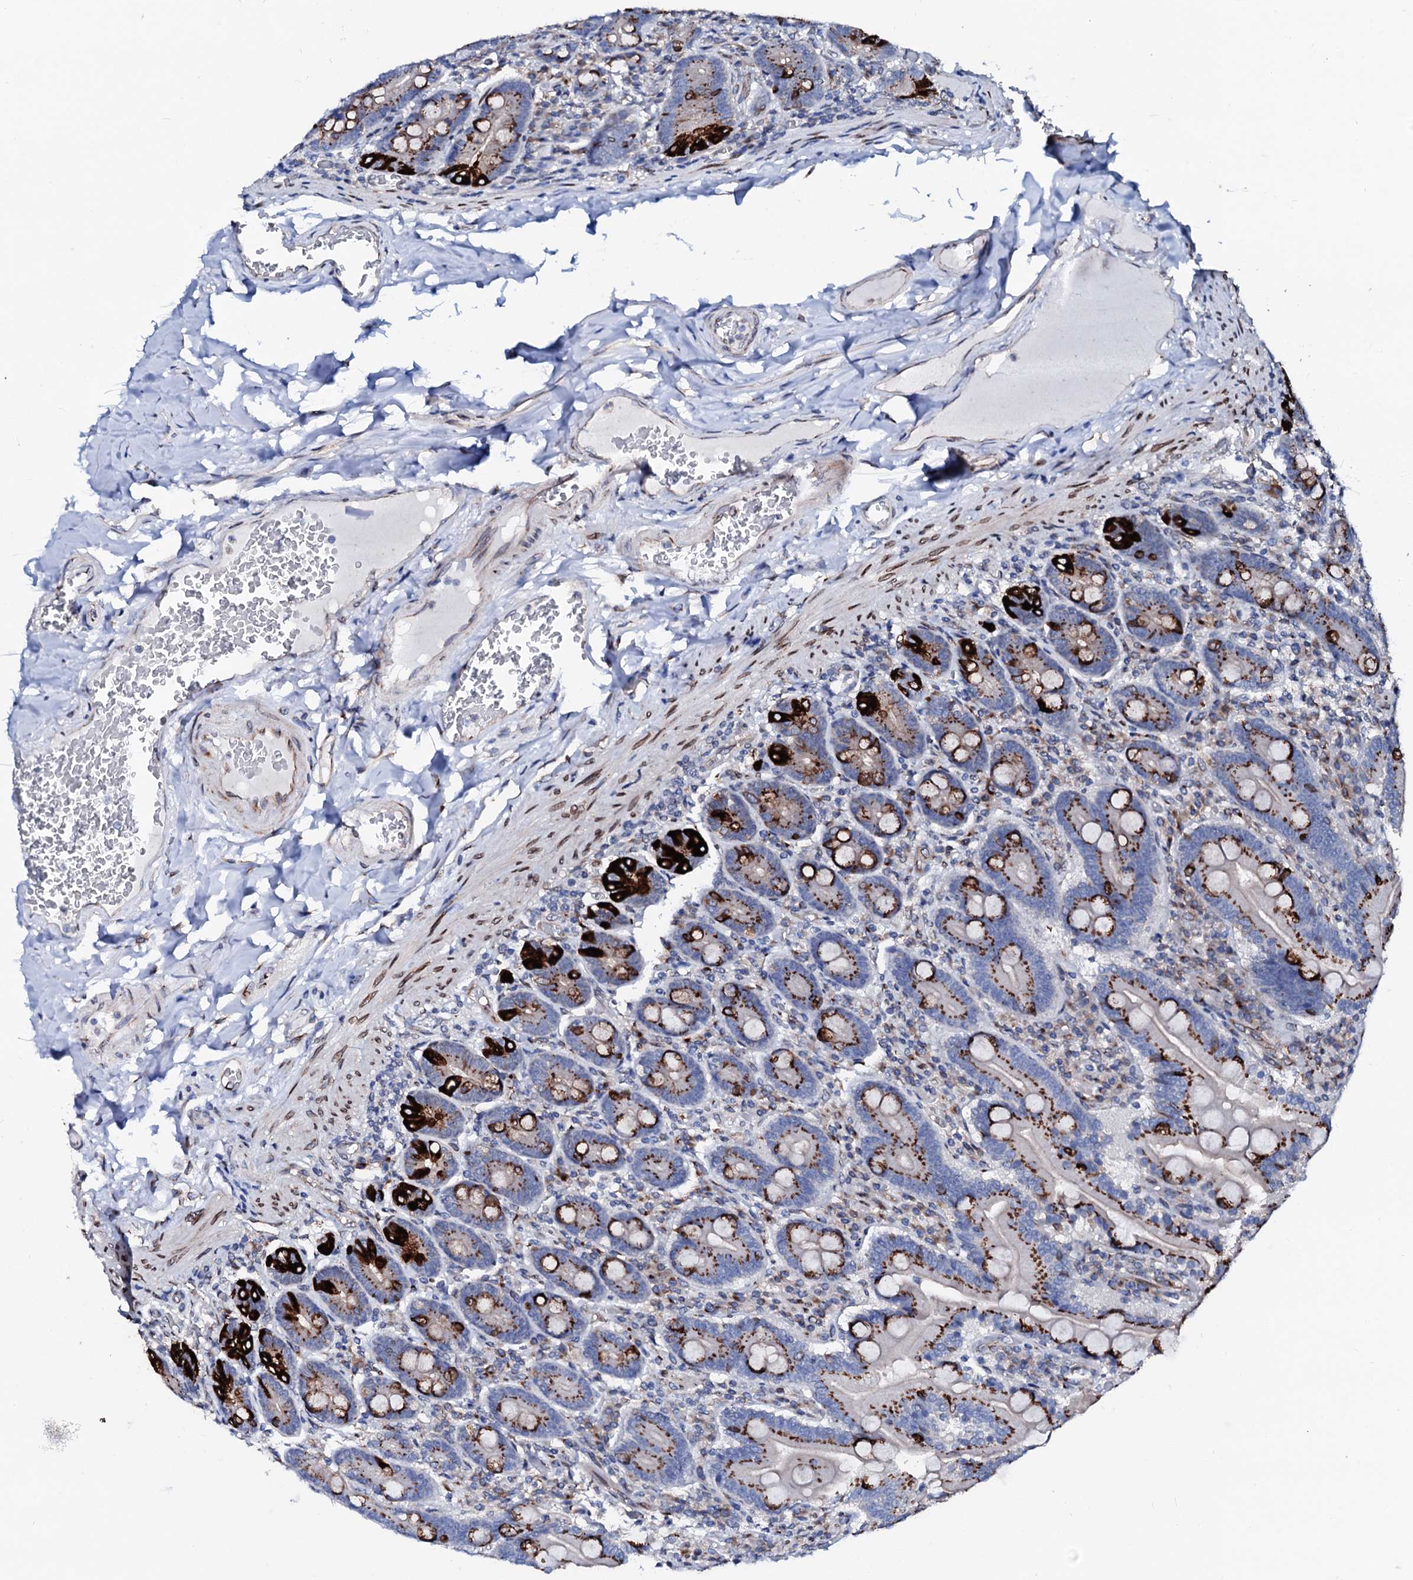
{"staining": {"intensity": "strong", "quantity": ">75%", "location": "cytoplasmic/membranous"}, "tissue": "duodenum", "cell_type": "Glandular cells", "image_type": "normal", "snomed": [{"axis": "morphology", "description": "Normal tissue, NOS"}, {"axis": "topography", "description": "Duodenum"}], "caption": "Protein staining demonstrates strong cytoplasmic/membranous positivity in approximately >75% of glandular cells in unremarkable duodenum.", "gene": "TMCO3", "patient": {"sex": "female", "age": 62}}